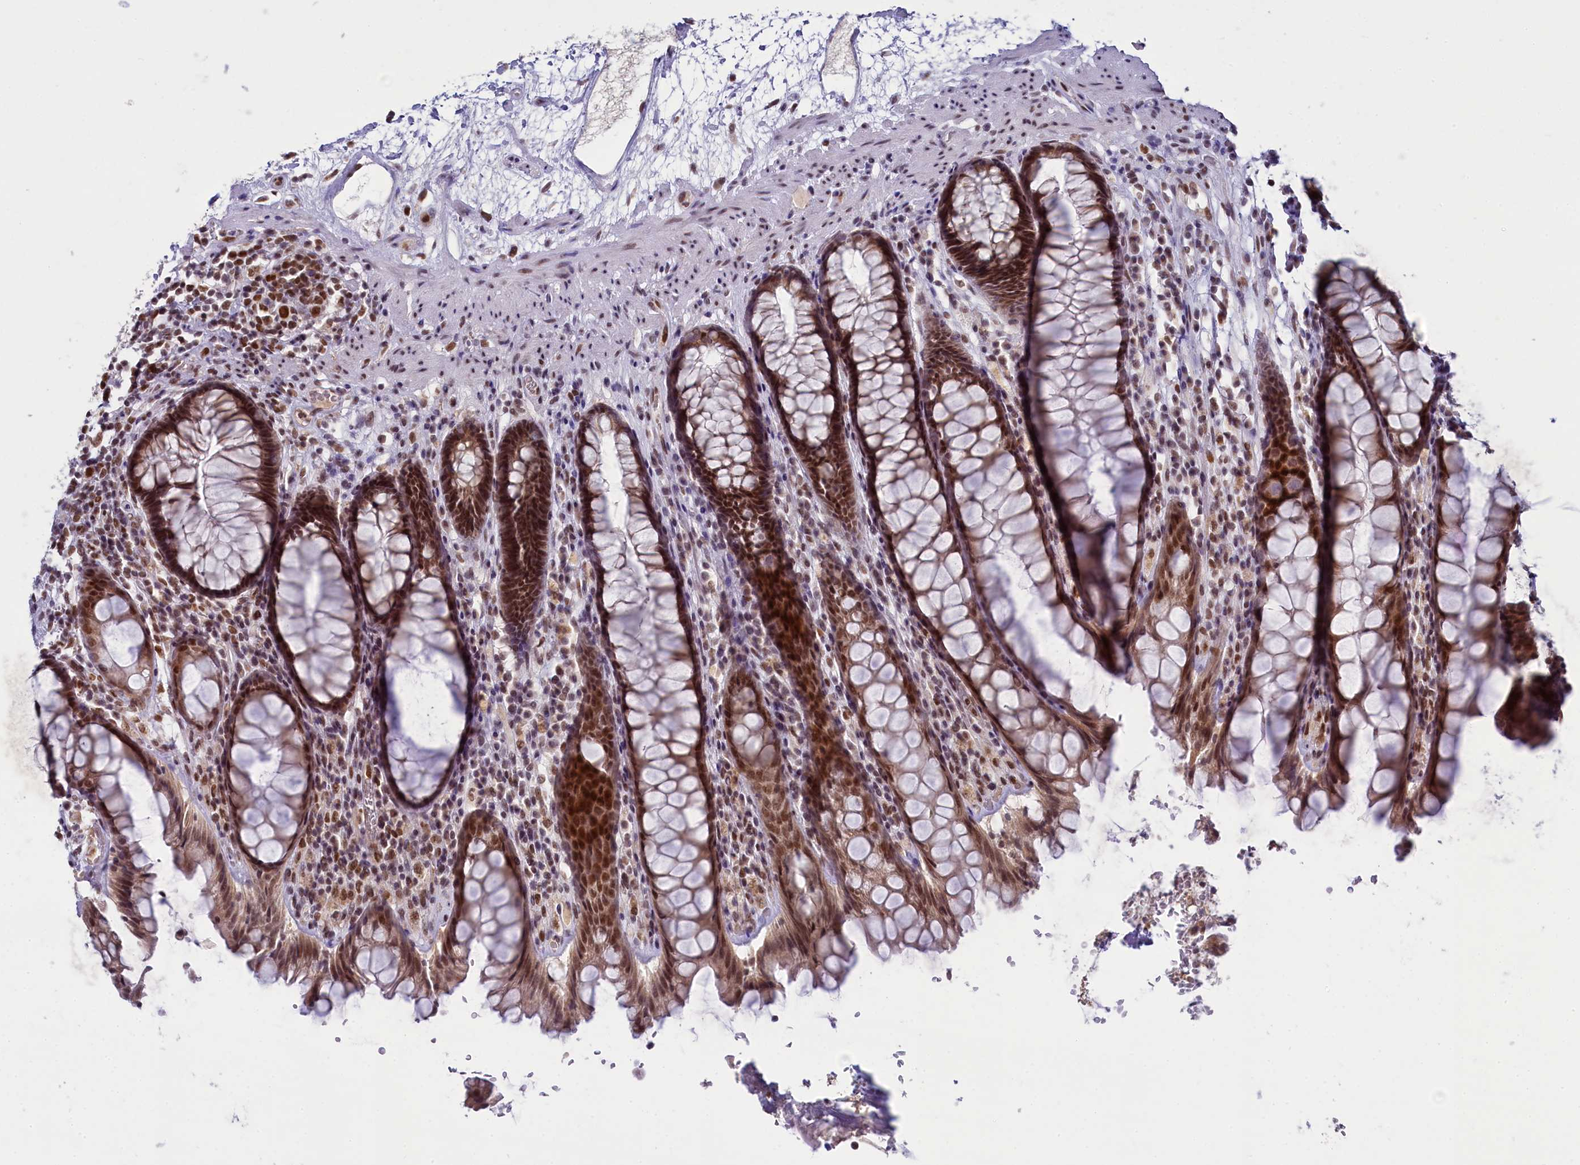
{"staining": {"intensity": "strong", "quantity": ">75%", "location": "nuclear"}, "tissue": "rectum", "cell_type": "Glandular cells", "image_type": "normal", "snomed": [{"axis": "morphology", "description": "Normal tissue, NOS"}, {"axis": "topography", "description": "Rectum"}], "caption": "Protein staining demonstrates strong nuclear positivity in about >75% of glandular cells in unremarkable rectum. The protein of interest is shown in brown color, while the nuclei are stained blue.", "gene": "PPHLN1", "patient": {"sex": "male", "age": 64}}